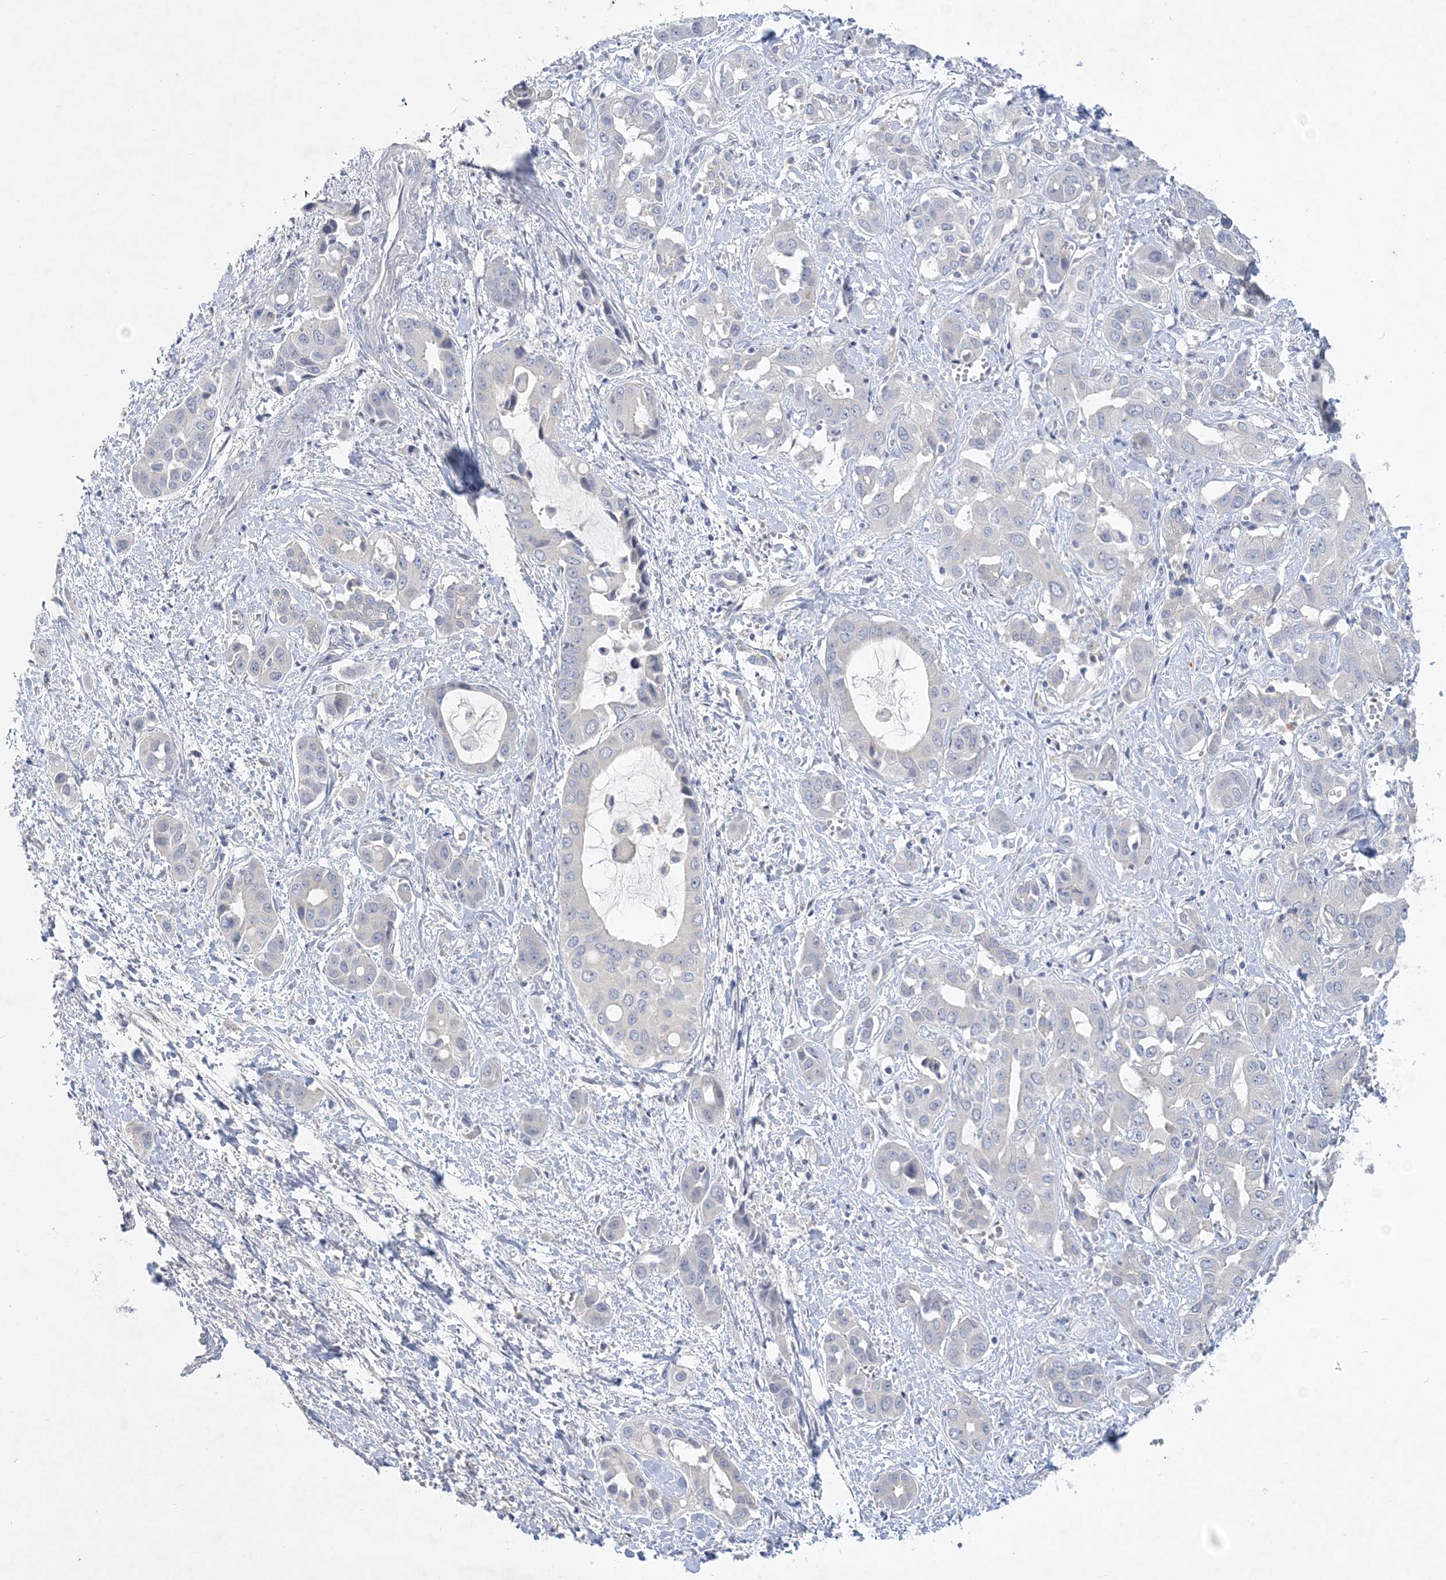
{"staining": {"intensity": "negative", "quantity": "none", "location": "none"}, "tissue": "liver cancer", "cell_type": "Tumor cells", "image_type": "cancer", "snomed": [{"axis": "morphology", "description": "Cholangiocarcinoma"}, {"axis": "topography", "description": "Liver"}], "caption": "Liver cancer stained for a protein using IHC exhibits no positivity tumor cells.", "gene": "ANKRD35", "patient": {"sex": "female", "age": 52}}